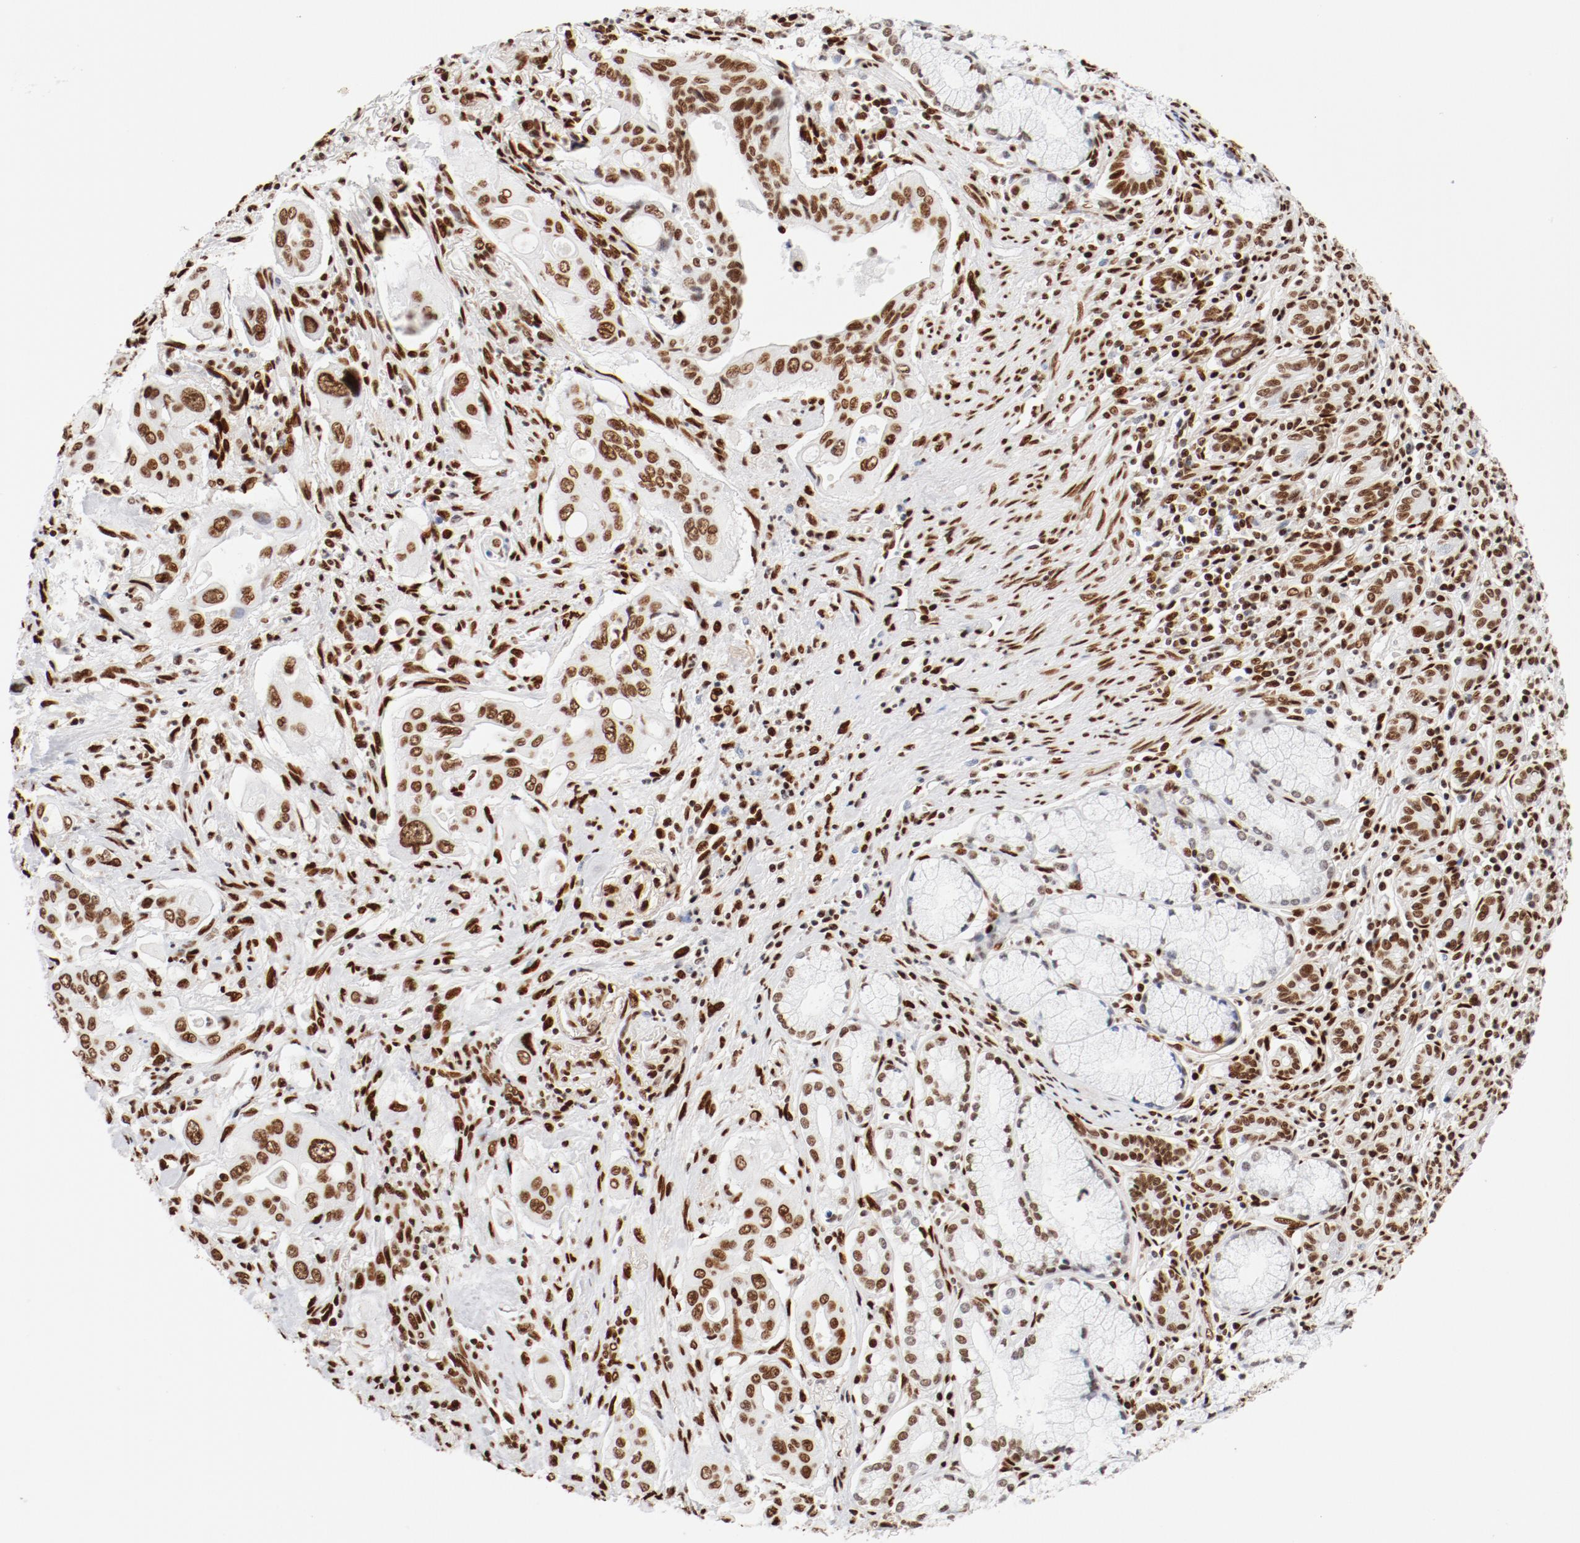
{"staining": {"intensity": "moderate", "quantity": ">75%", "location": "nuclear"}, "tissue": "pancreatic cancer", "cell_type": "Tumor cells", "image_type": "cancer", "snomed": [{"axis": "morphology", "description": "Adenocarcinoma, NOS"}, {"axis": "topography", "description": "Pancreas"}], "caption": "A micrograph of human pancreatic cancer (adenocarcinoma) stained for a protein exhibits moderate nuclear brown staining in tumor cells.", "gene": "CTBP1", "patient": {"sex": "male", "age": 77}}